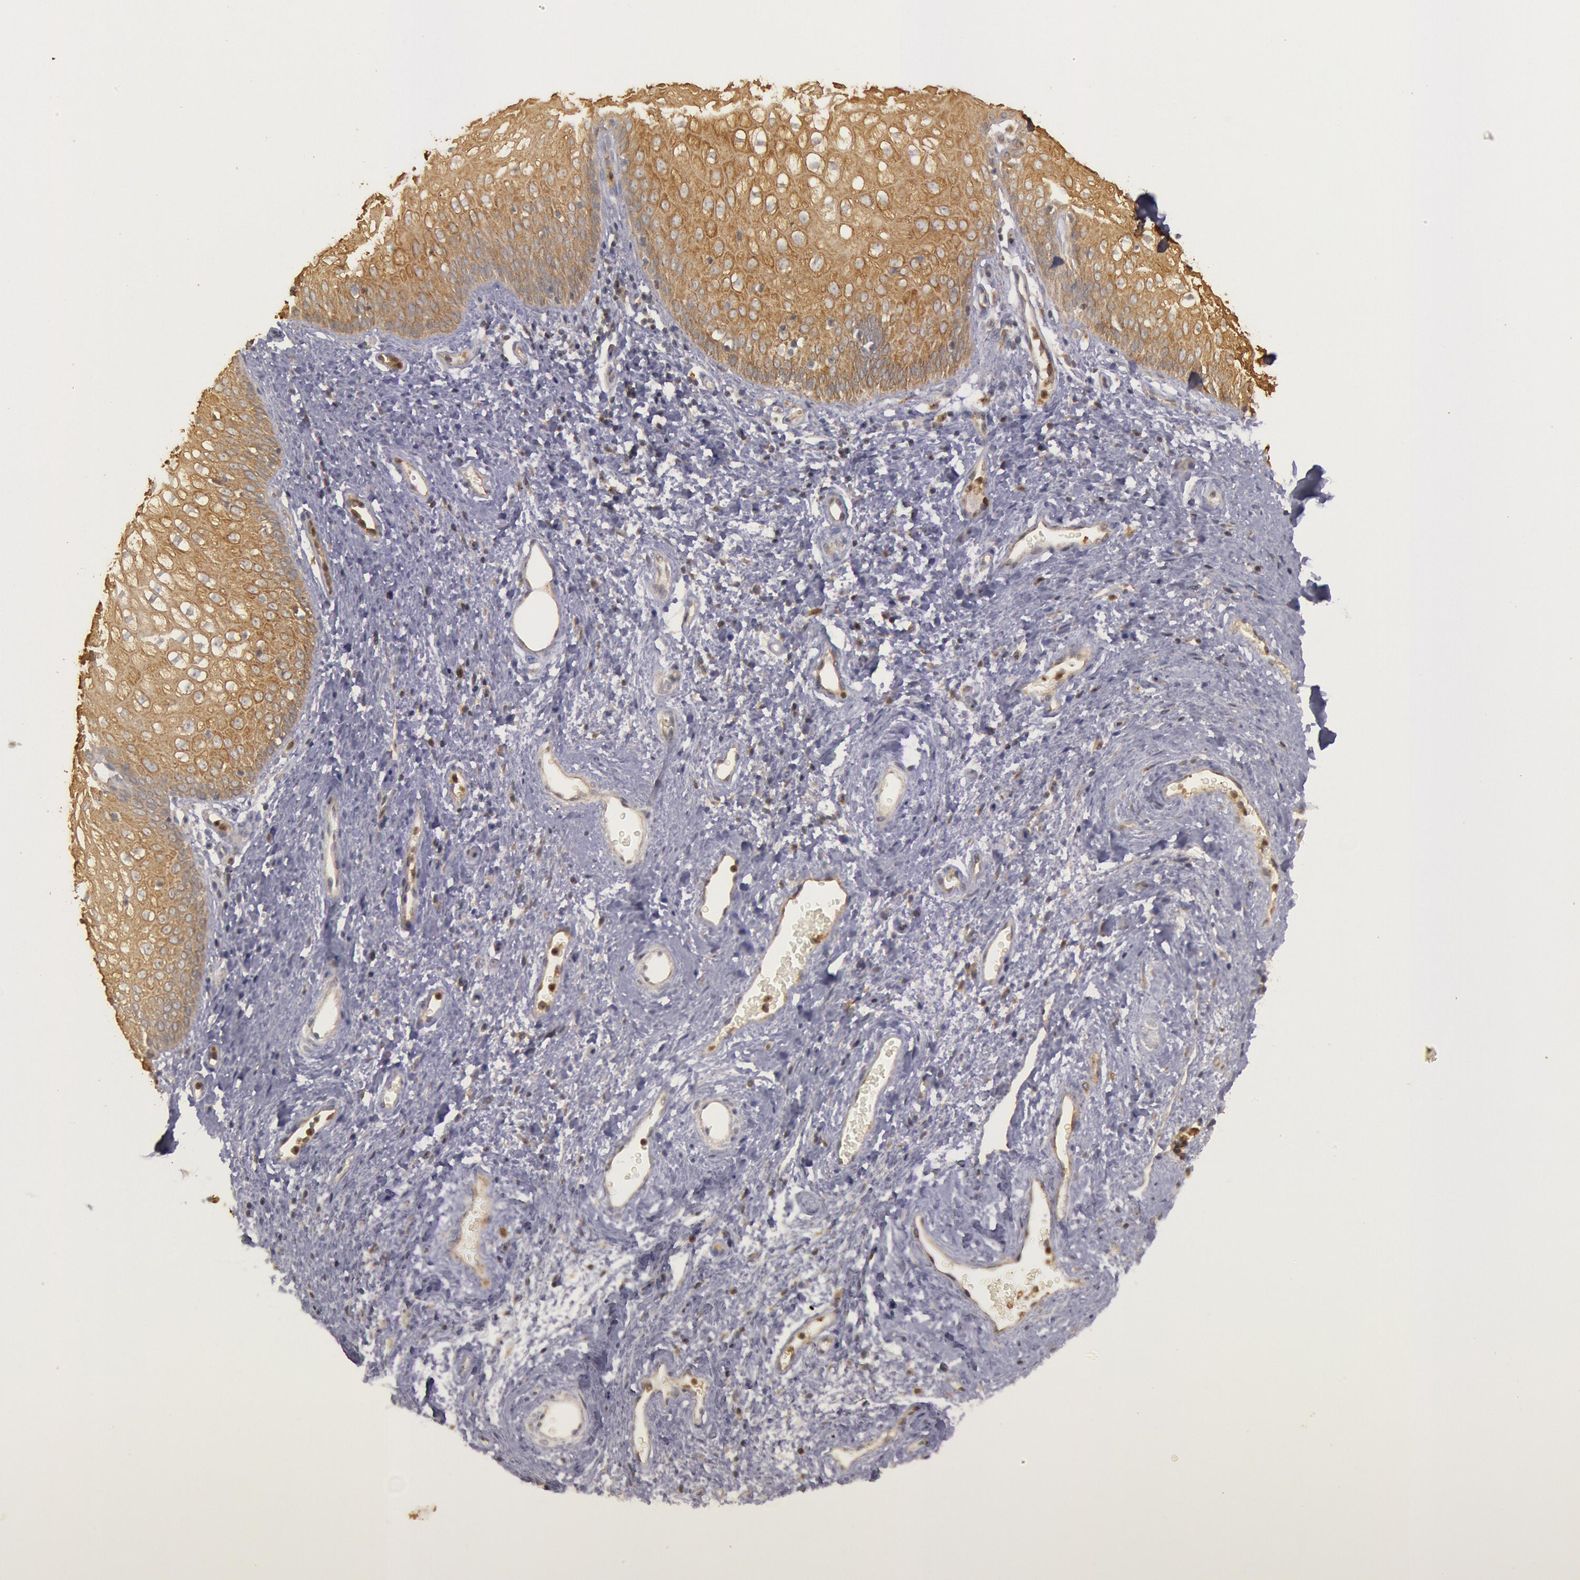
{"staining": {"intensity": "strong", "quantity": ">75%", "location": "cytoplasmic/membranous"}, "tissue": "vagina", "cell_type": "Squamous epithelial cells", "image_type": "normal", "snomed": [{"axis": "morphology", "description": "Normal tissue, NOS"}, {"axis": "topography", "description": "Vagina"}], "caption": "An image of human vagina stained for a protein shows strong cytoplasmic/membranous brown staining in squamous epithelial cells. Nuclei are stained in blue.", "gene": "PLA2G6", "patient": {"sex": "female", "age": 34}}